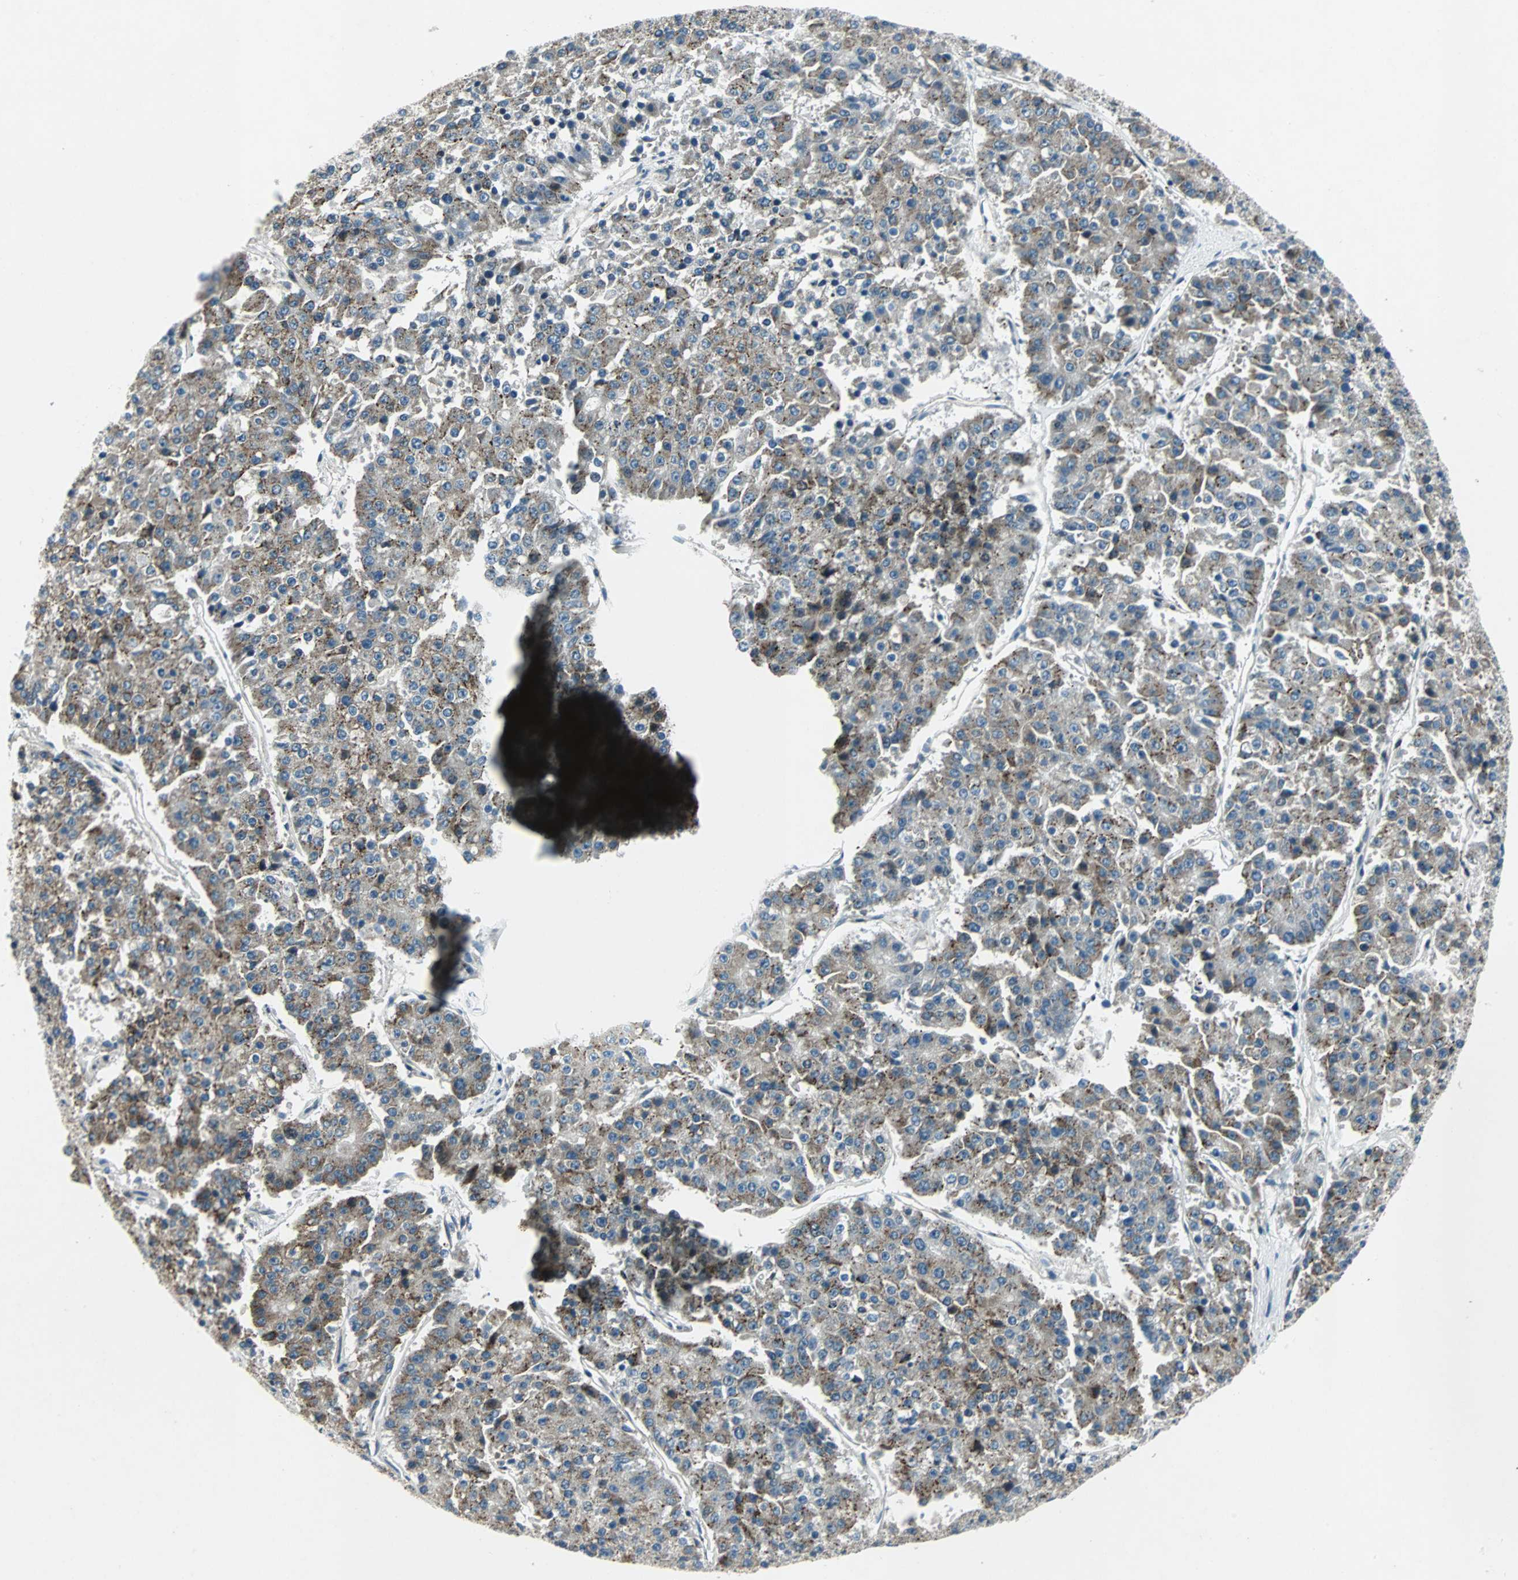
{"staining": {"intensity": "moderate", "quantity": "25%-75%", "location": "cytoplasmic/membranous"}, "tissue": "pancreatic cancer", "cell_type": "Tumor cells", "image_type": "cancer", "snomed": [{"axis": "morphology", "description": "Adenocarcinoma, NOS"}, {"axis": "topography", "description": "Pancreas"}], "caption": "Tumor cells exhibit medium levels of moderate cytoplasmic/membranous positivity in about 25%-75% of cells in human adenocarcinoma (pancreatic).", "gene": "AJUBA", "patient": {"sex": "male", "age": 50}}